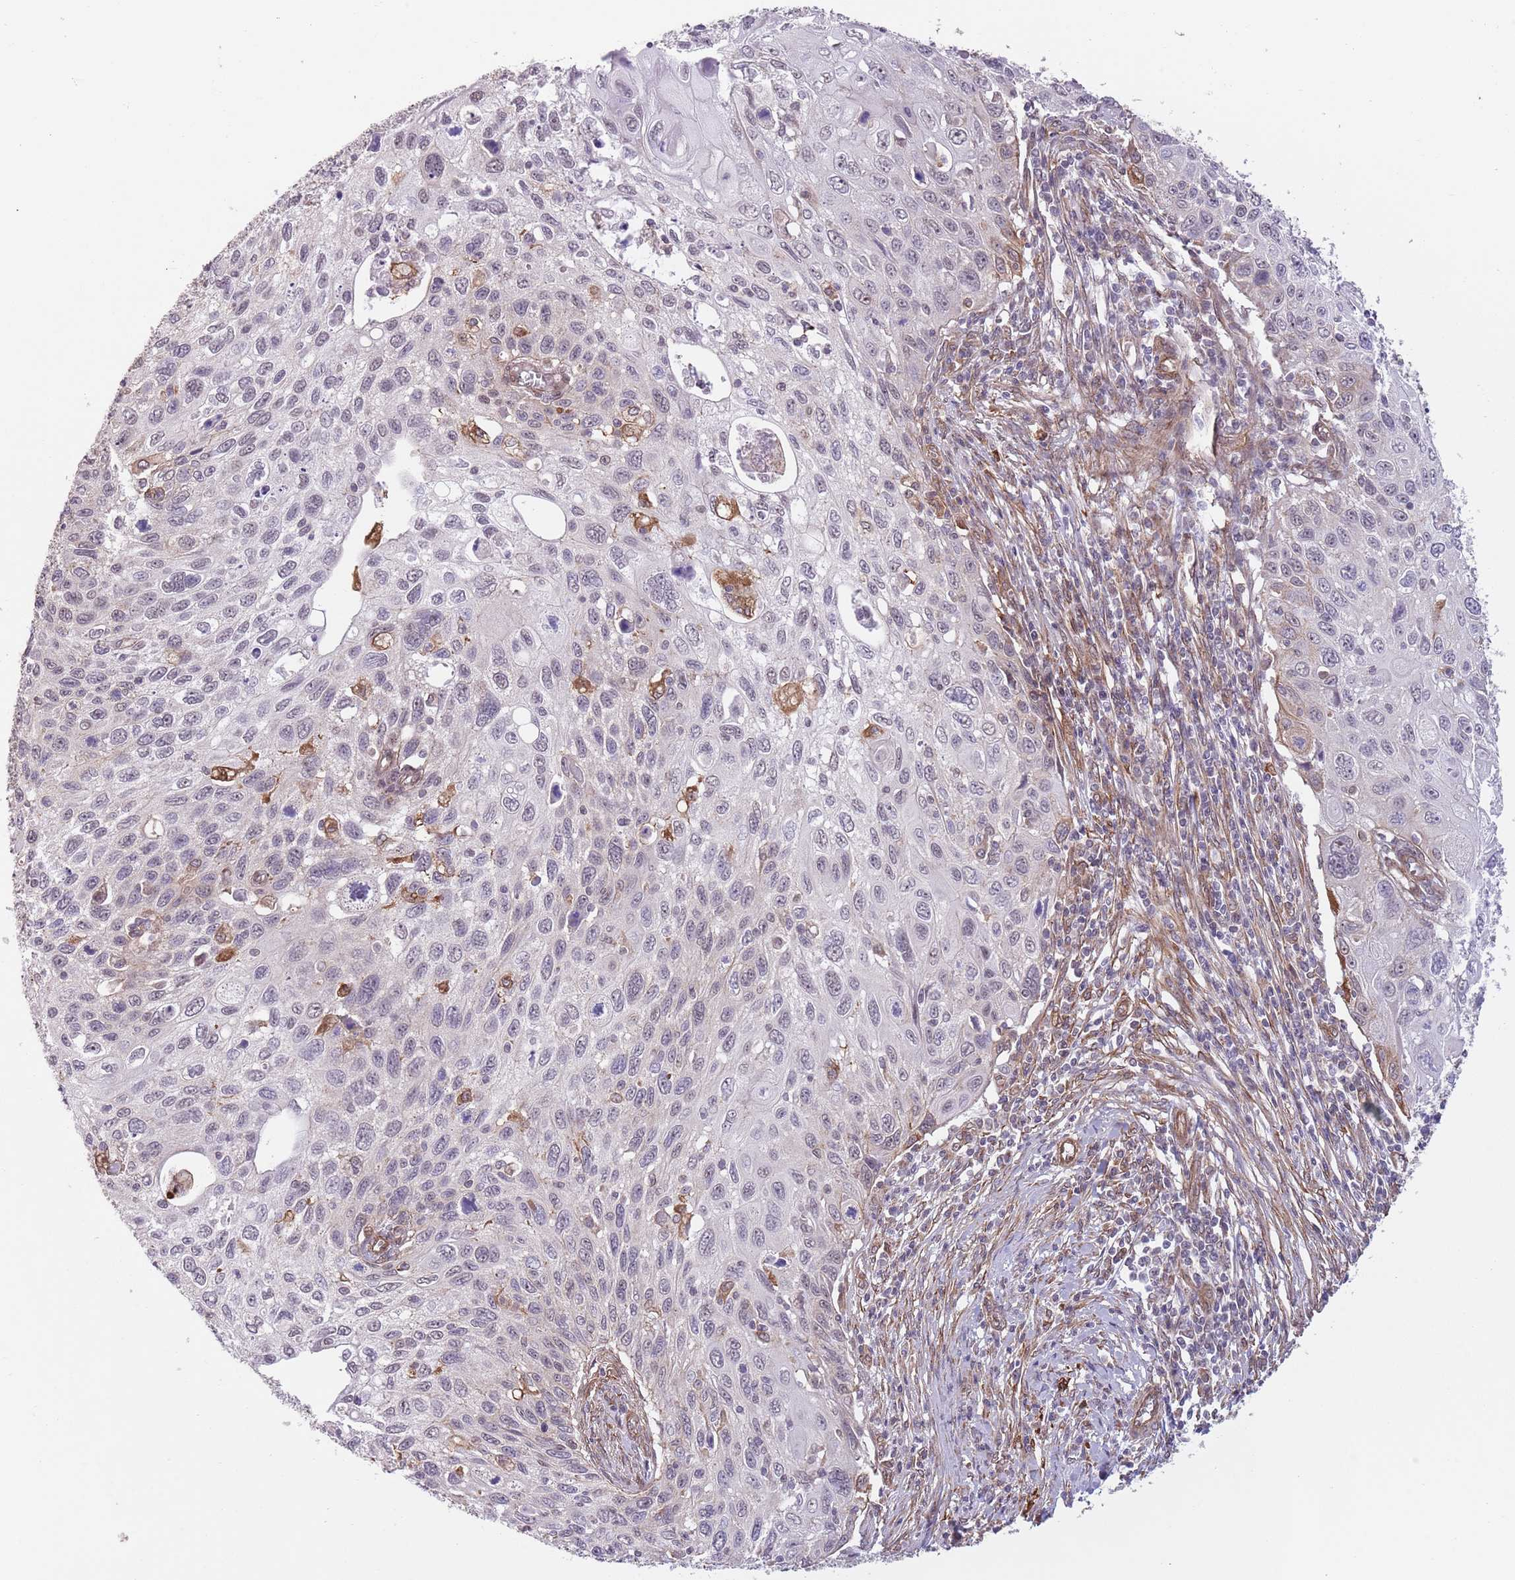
{"staining": {"intensity": "negative", "quantity": "none", "location": "none"}, "tissue": "cervical cancer", "cell_type": "Tumor cells", "image_type": "cancer", "snomed": [{"axis": "morphology", "description": "Squamous cell carcinoma, NOS"}, {"axis": "topography", "description": "Cervix"}], "caption": "A photomicrograph of cervical cancer stained for a protein shows no brown staining in tumor cells.", "gene": "CREBZF", "patient": {"sex": "female", "age": 70}}